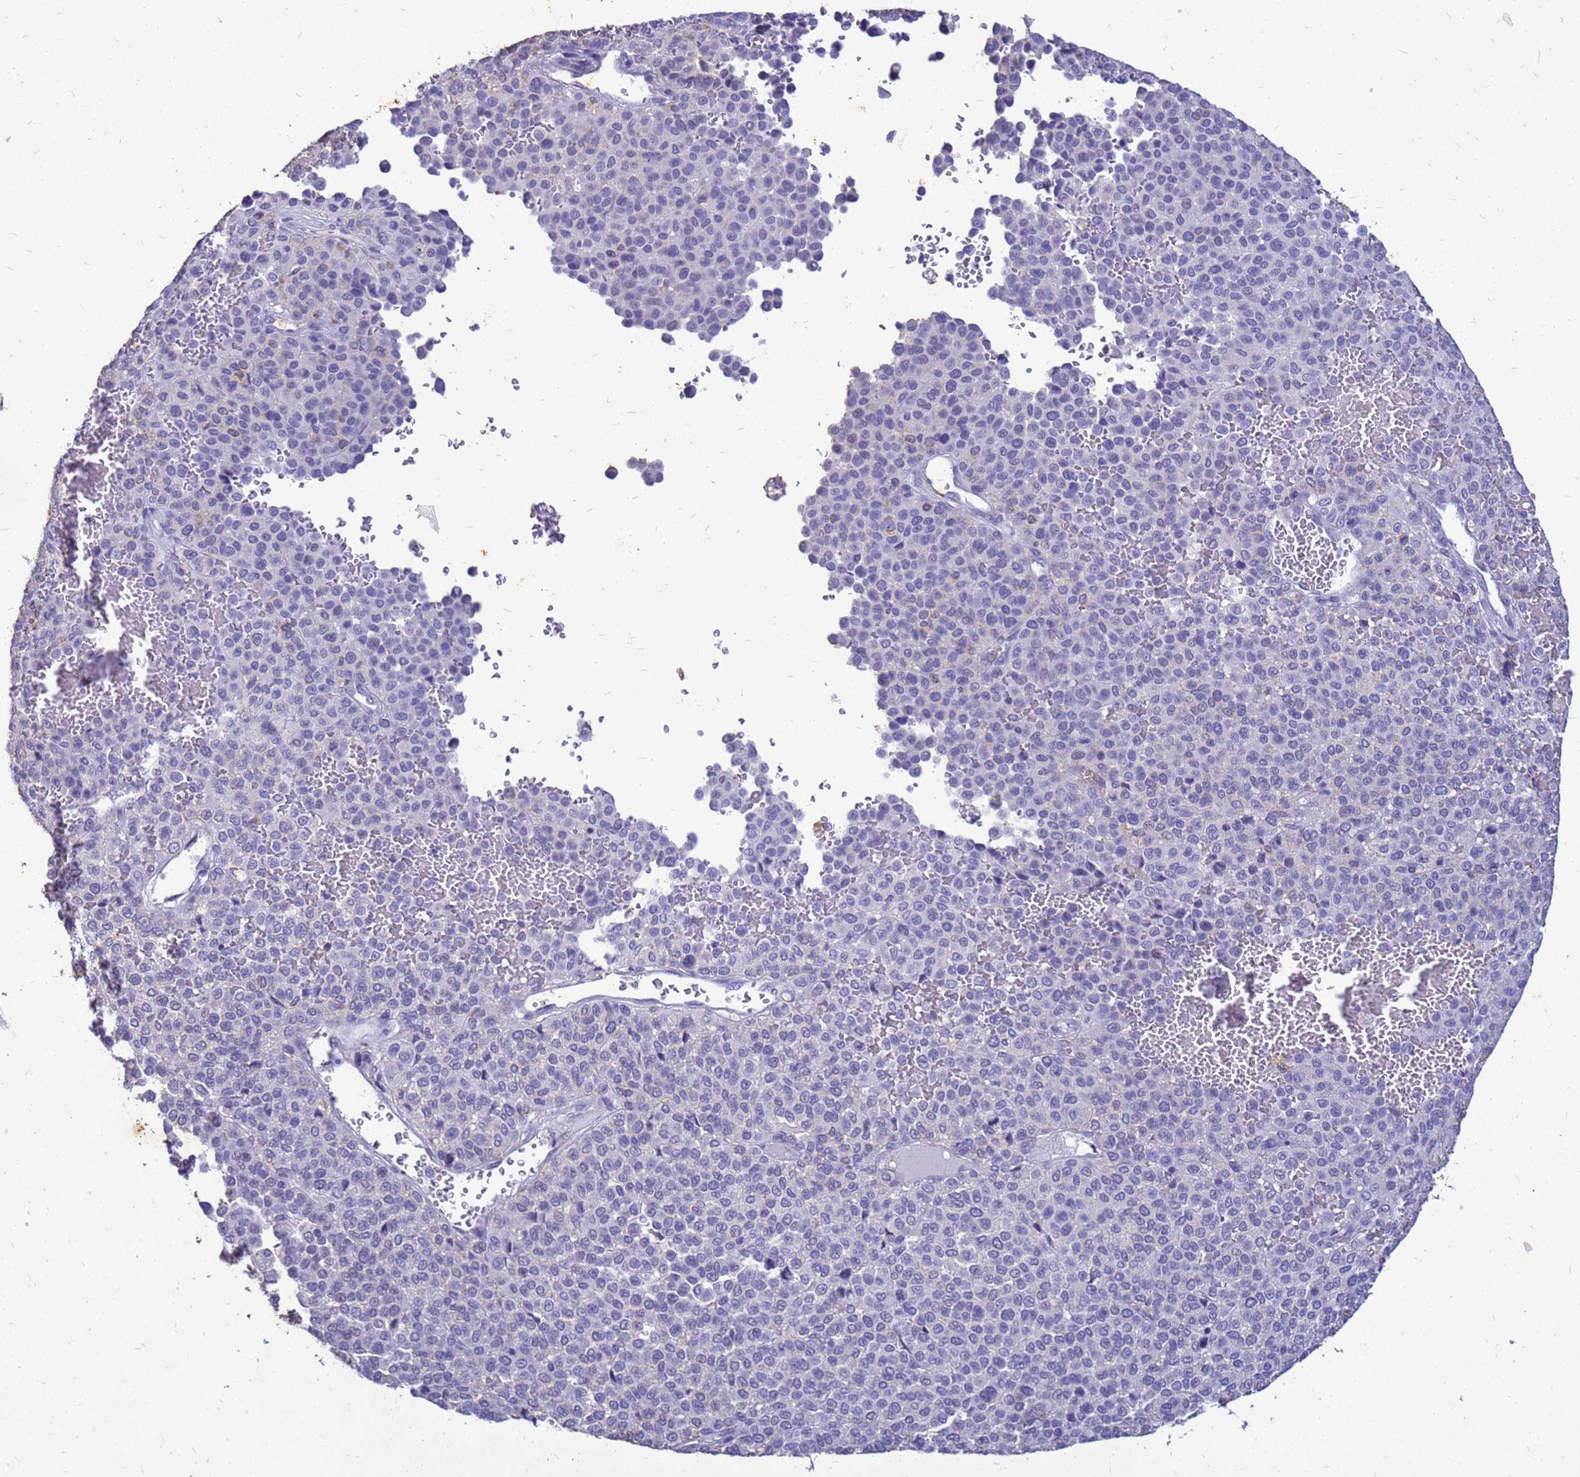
{"staining": {"intensity": "negative", "quantity": "none", "location": "none"}, "tissue": "melanoma", "cell_type": "Tumor cells", "image_type": "cancer", "snomed": [{"axis": "morphology", "description": "Malignant melanoma, Metastatic site"}, {"axis": "topography", "description": "Pancreas"}], "caption": "There is no significant staining in tumor cells of malignant melanoma (metastatic site).", "gene": "AKR1C1", "patient": {"sex": "female", "age": 30}}